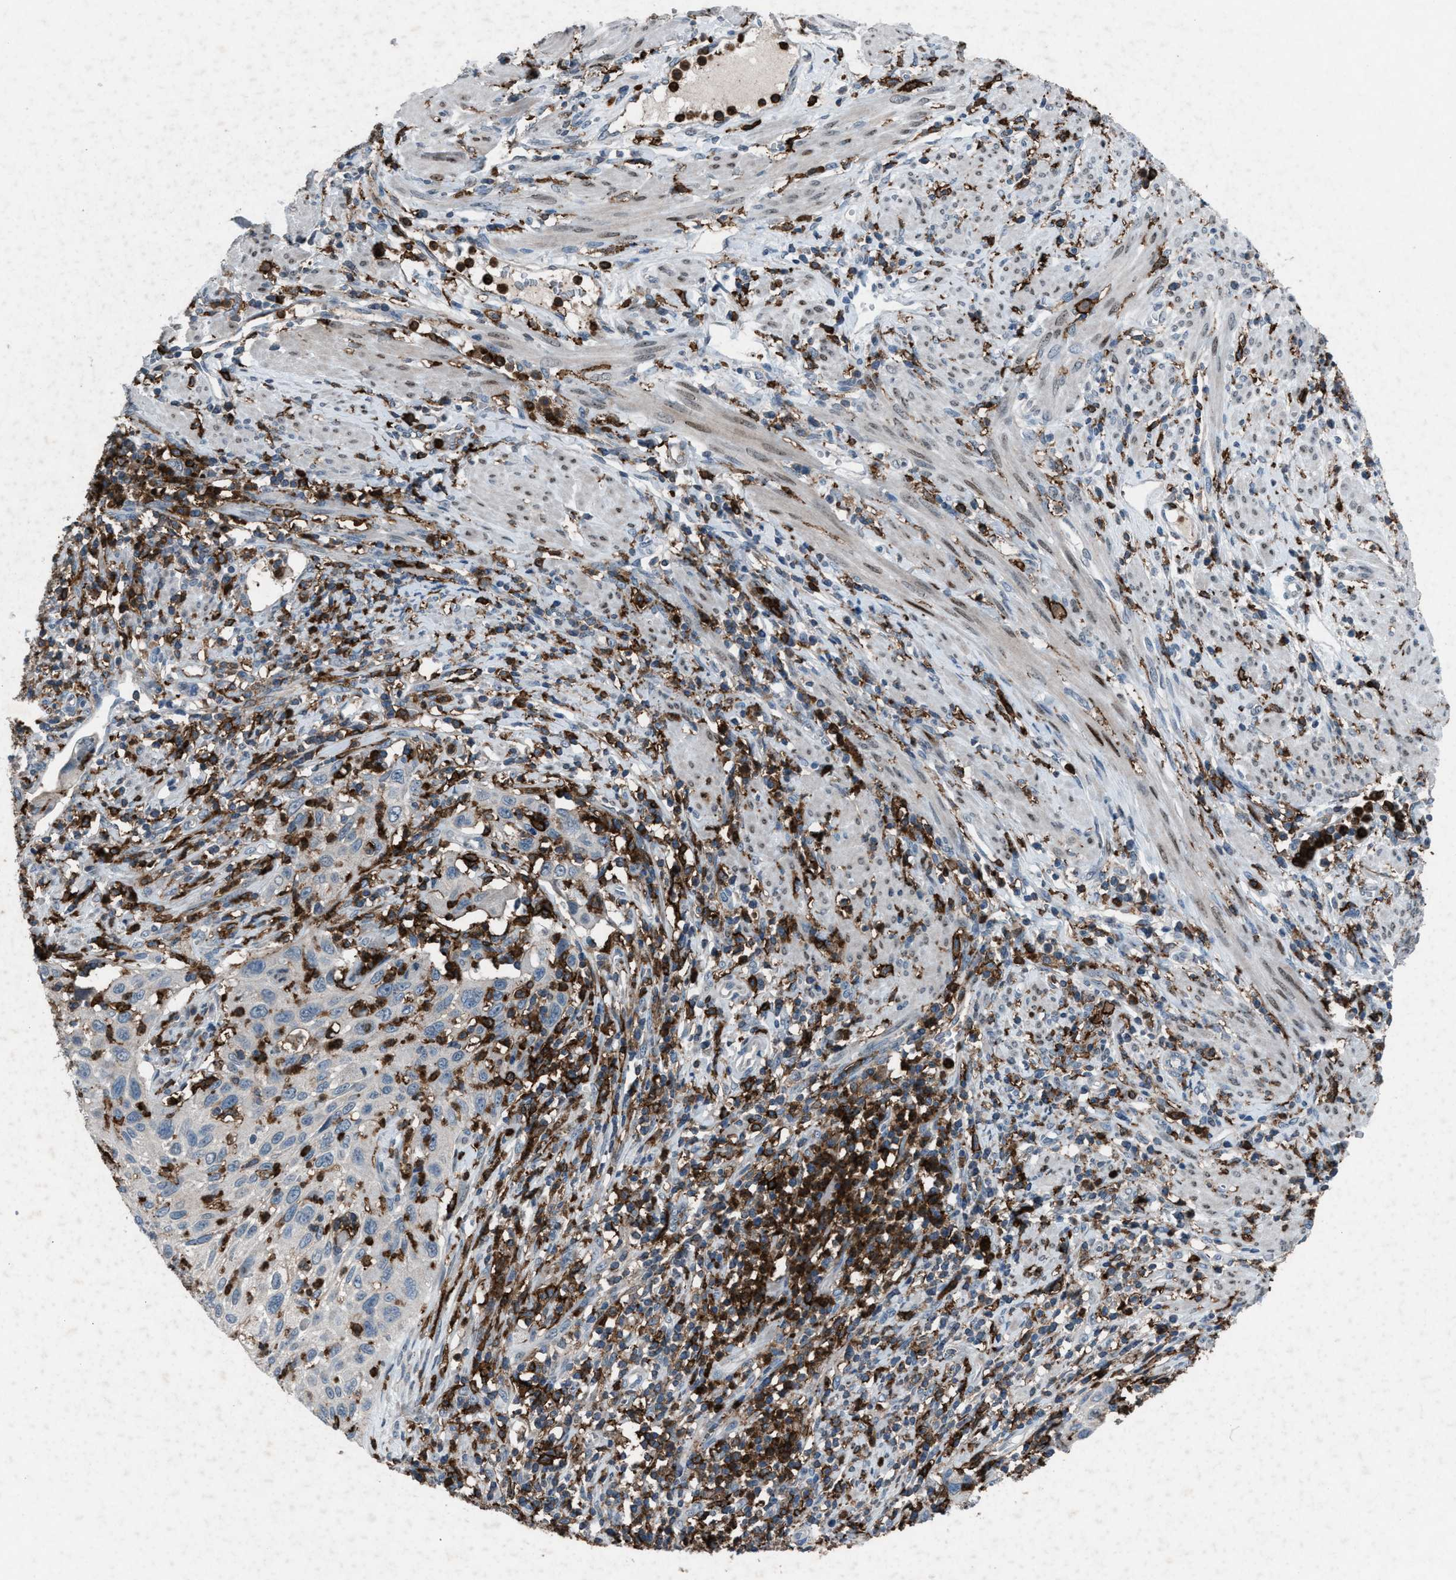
{"staining": {"intensity": "negative", "quantity": "none", "location": "none"}, "tissue": "cervical cancer", "cell_type": "Tumor cells", "image_type": "cancer", "snomed": [{"axis": "morphology", "description": "Squamous cell carcinoma, NOS"}, {"axis": "topography", "description": "Cervix"}], "caption": "DAB immunohistochemical staining of human cervical cancer (squamous cell carcinoma) reveals no significant expression in tumor cells.", "gene": "FCER1G", "patient": {"sex": "female", "age": 70}}